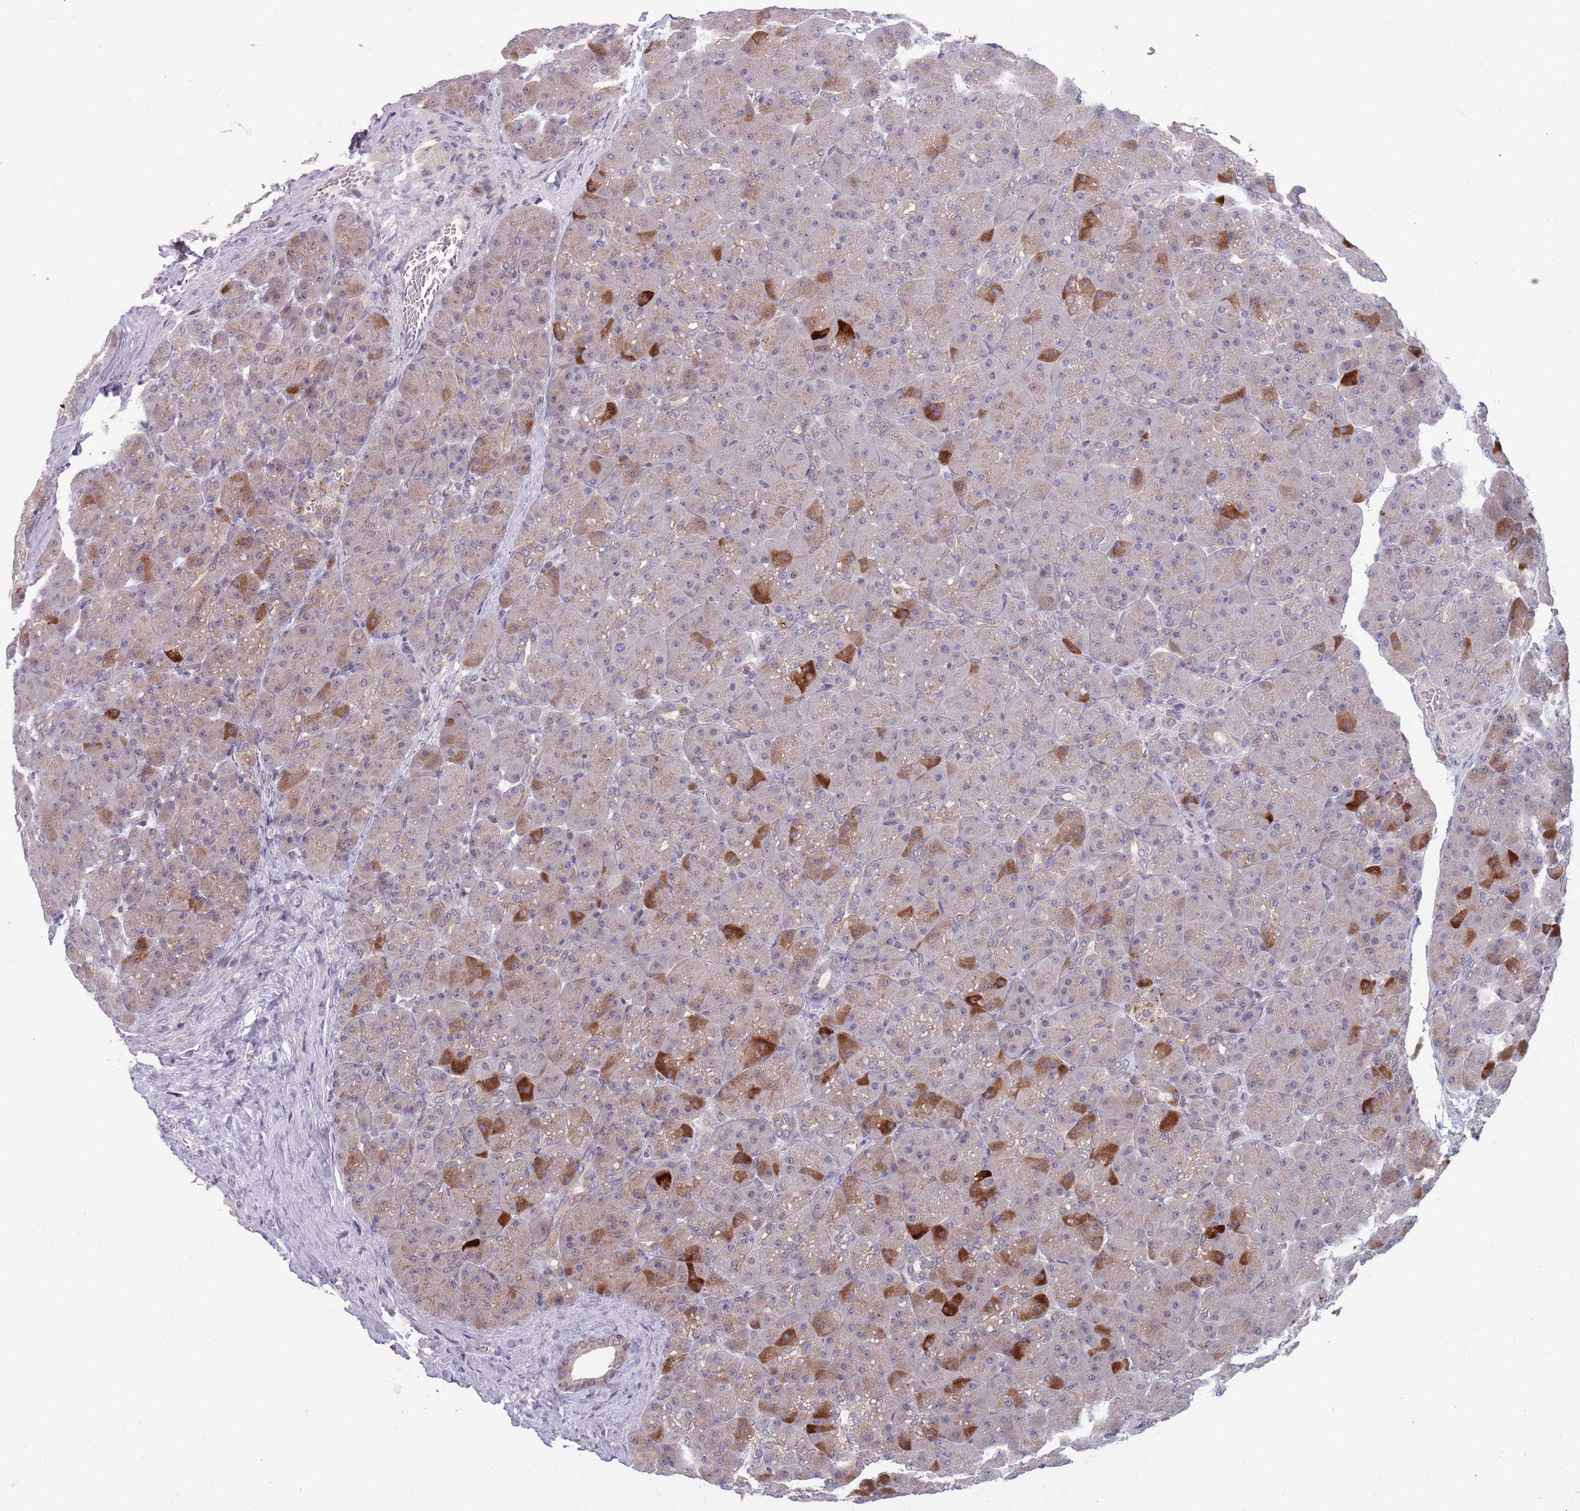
{"staining": {"intensity": "strong", "quantity": "<25%", "location": "cytoplasmic/membranous"}, "tissue": "pancreas", "cell_type": "Exocrine glandular cells", "image_type": "normal", "snomed": [{"axis": "morphology", "description": "Normal tissue, NOS"}, {"axis": "topography", "description": "Pancreas"}], "caption": "A histopathology image of human pancreas stained for a protein demonstrates strong cytoplasmic/membranous brown staining in exocrine glandular cells.", "gene": "CLNS1A", "patient": {"sex": "male", "age": 66}}